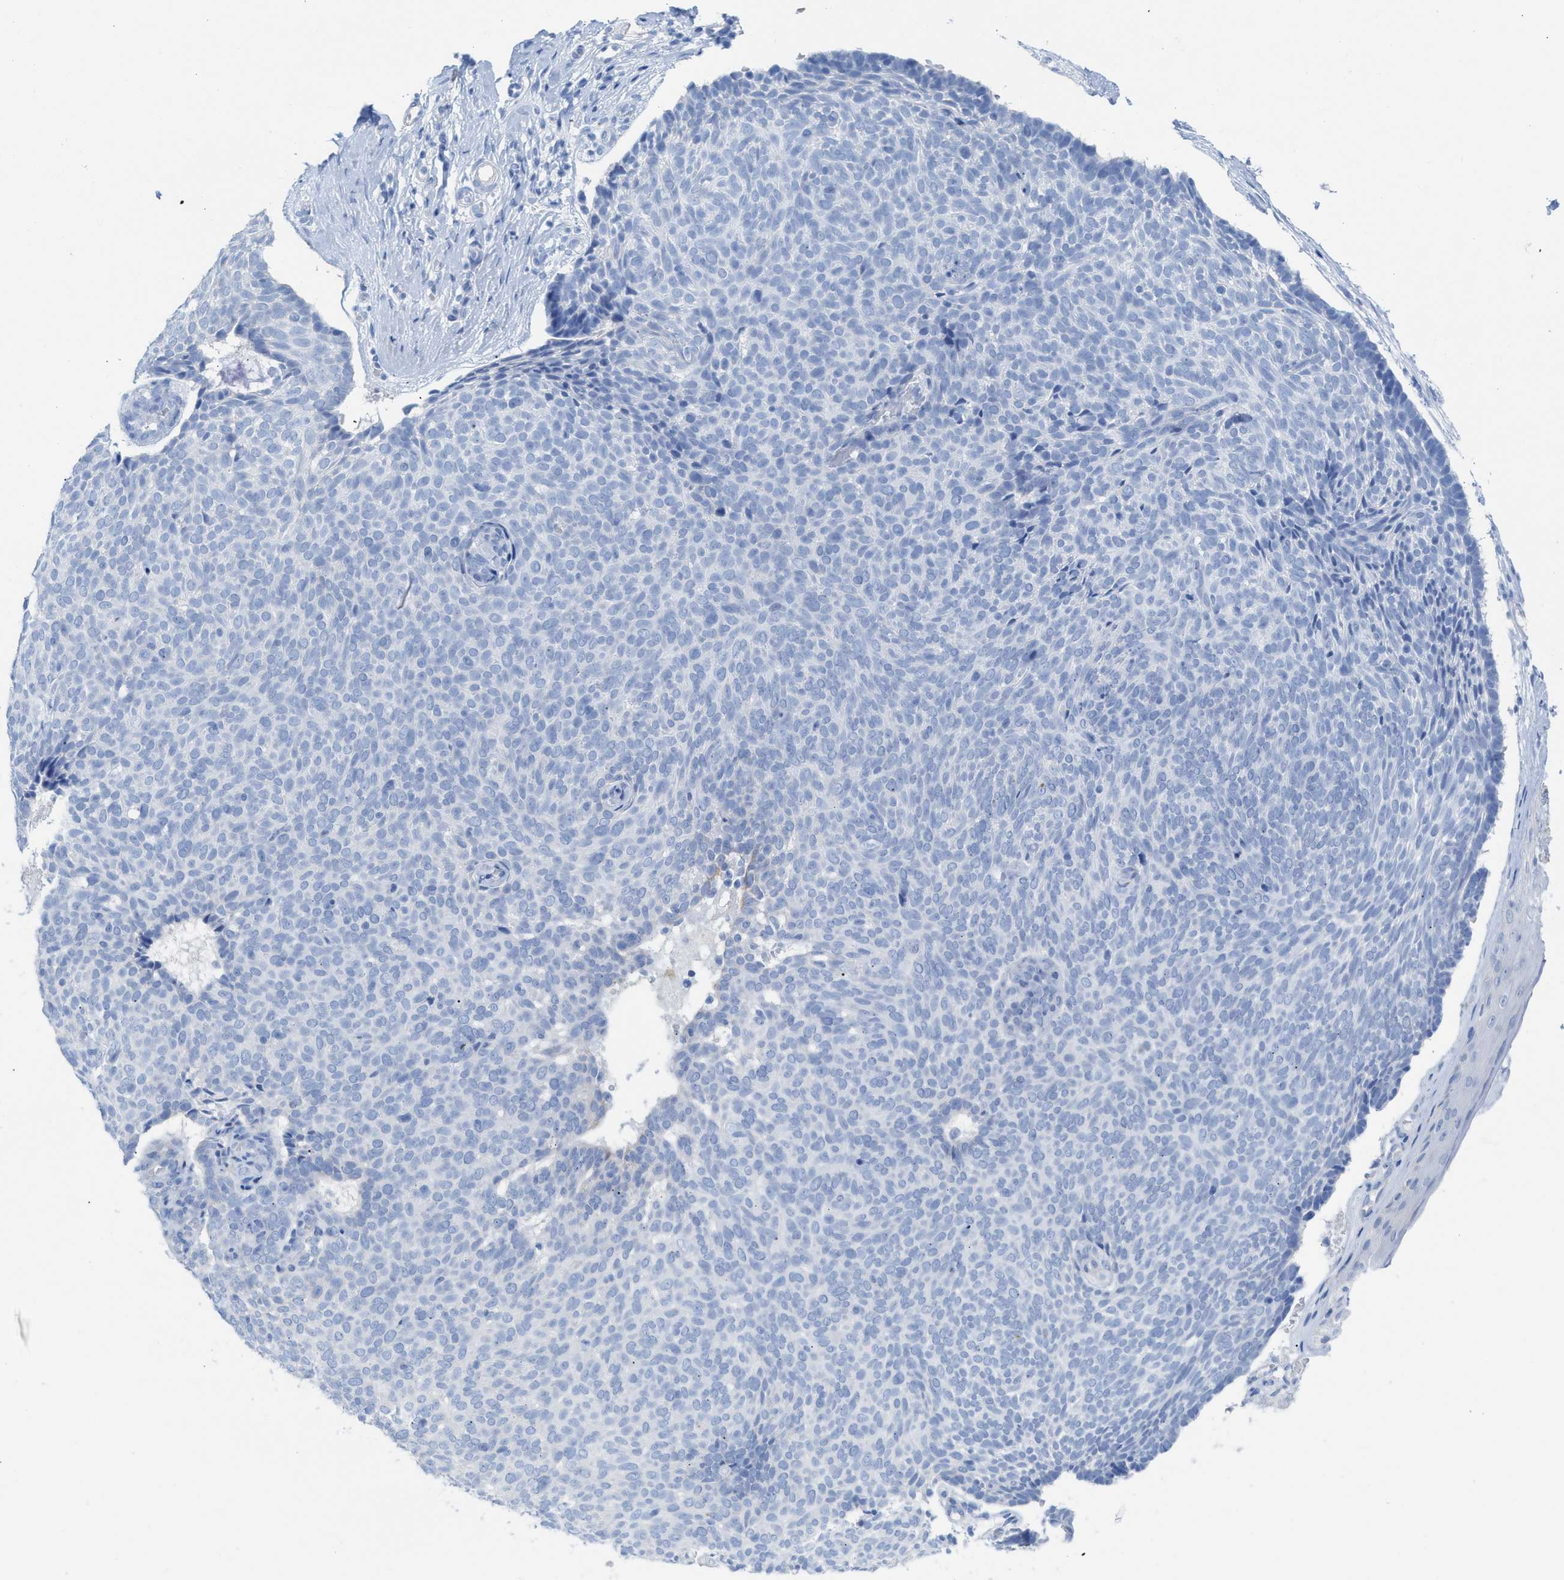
{"staining": {"intensity": "negative", "quantity": "none", "location": "none"}, "tissue": "skin cancer", "cell_type": "Tumor cells", "image_type": "cancer", "snomed": [{"axis": "morphology", "description": "Basal cell carcinoma"}, {"axis": "topography", "description": "Skin"}], "caption": "Protein analysis of skin cancer reveals no significant staining in tumor cells. The staining was performed using DAB to visualize the protein expression in brown, while the nuclei were stained in blue with hematoxylin (Magnification: 20x).", "gene": "CPA1", "patient": {"sex": "male", "age": 61}}